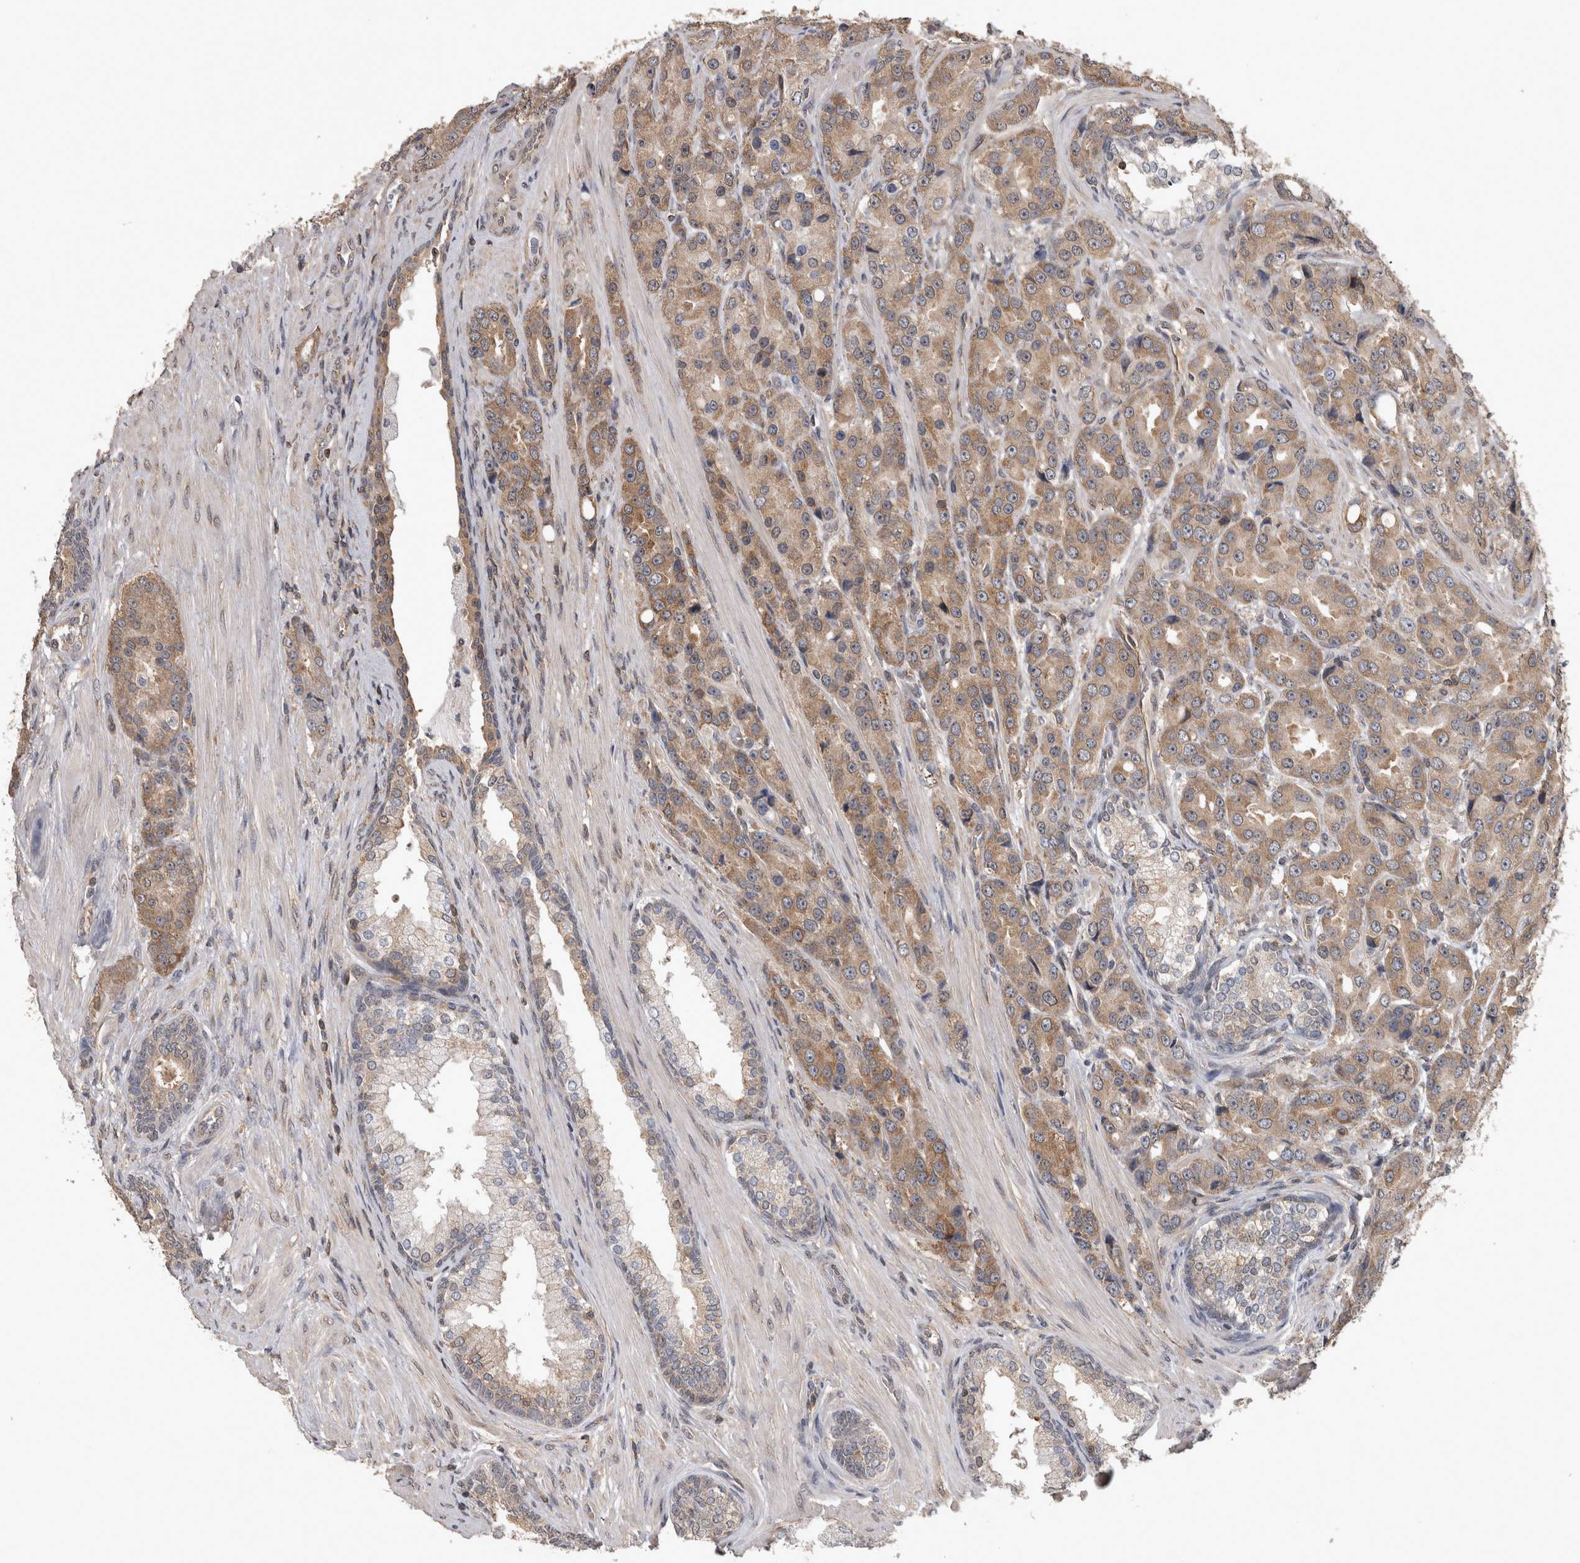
{"staining": {"intensity": "moderate", "quantity": ">75%", "location": "cytoplasmic/membranous"}, "tissue": "prostate cancer", "cell_type": "Tumor cells", "image_type": "cancer", "snomed": [{"axis": "morphology", "description": "Adenocarcinoma, High grade"}, {"axis": "topography", "description": "Prostate"}], "caption": "Immunohistochemistry (DAB (3,3'-diaminobenzidine)) staining of human prostate cancer displays moderate cytoplasmic/membranous protein positivity in about >75% of tumor cells.", "gene": "ATXN2", "patient": {"sex": "male", "age": 60}}